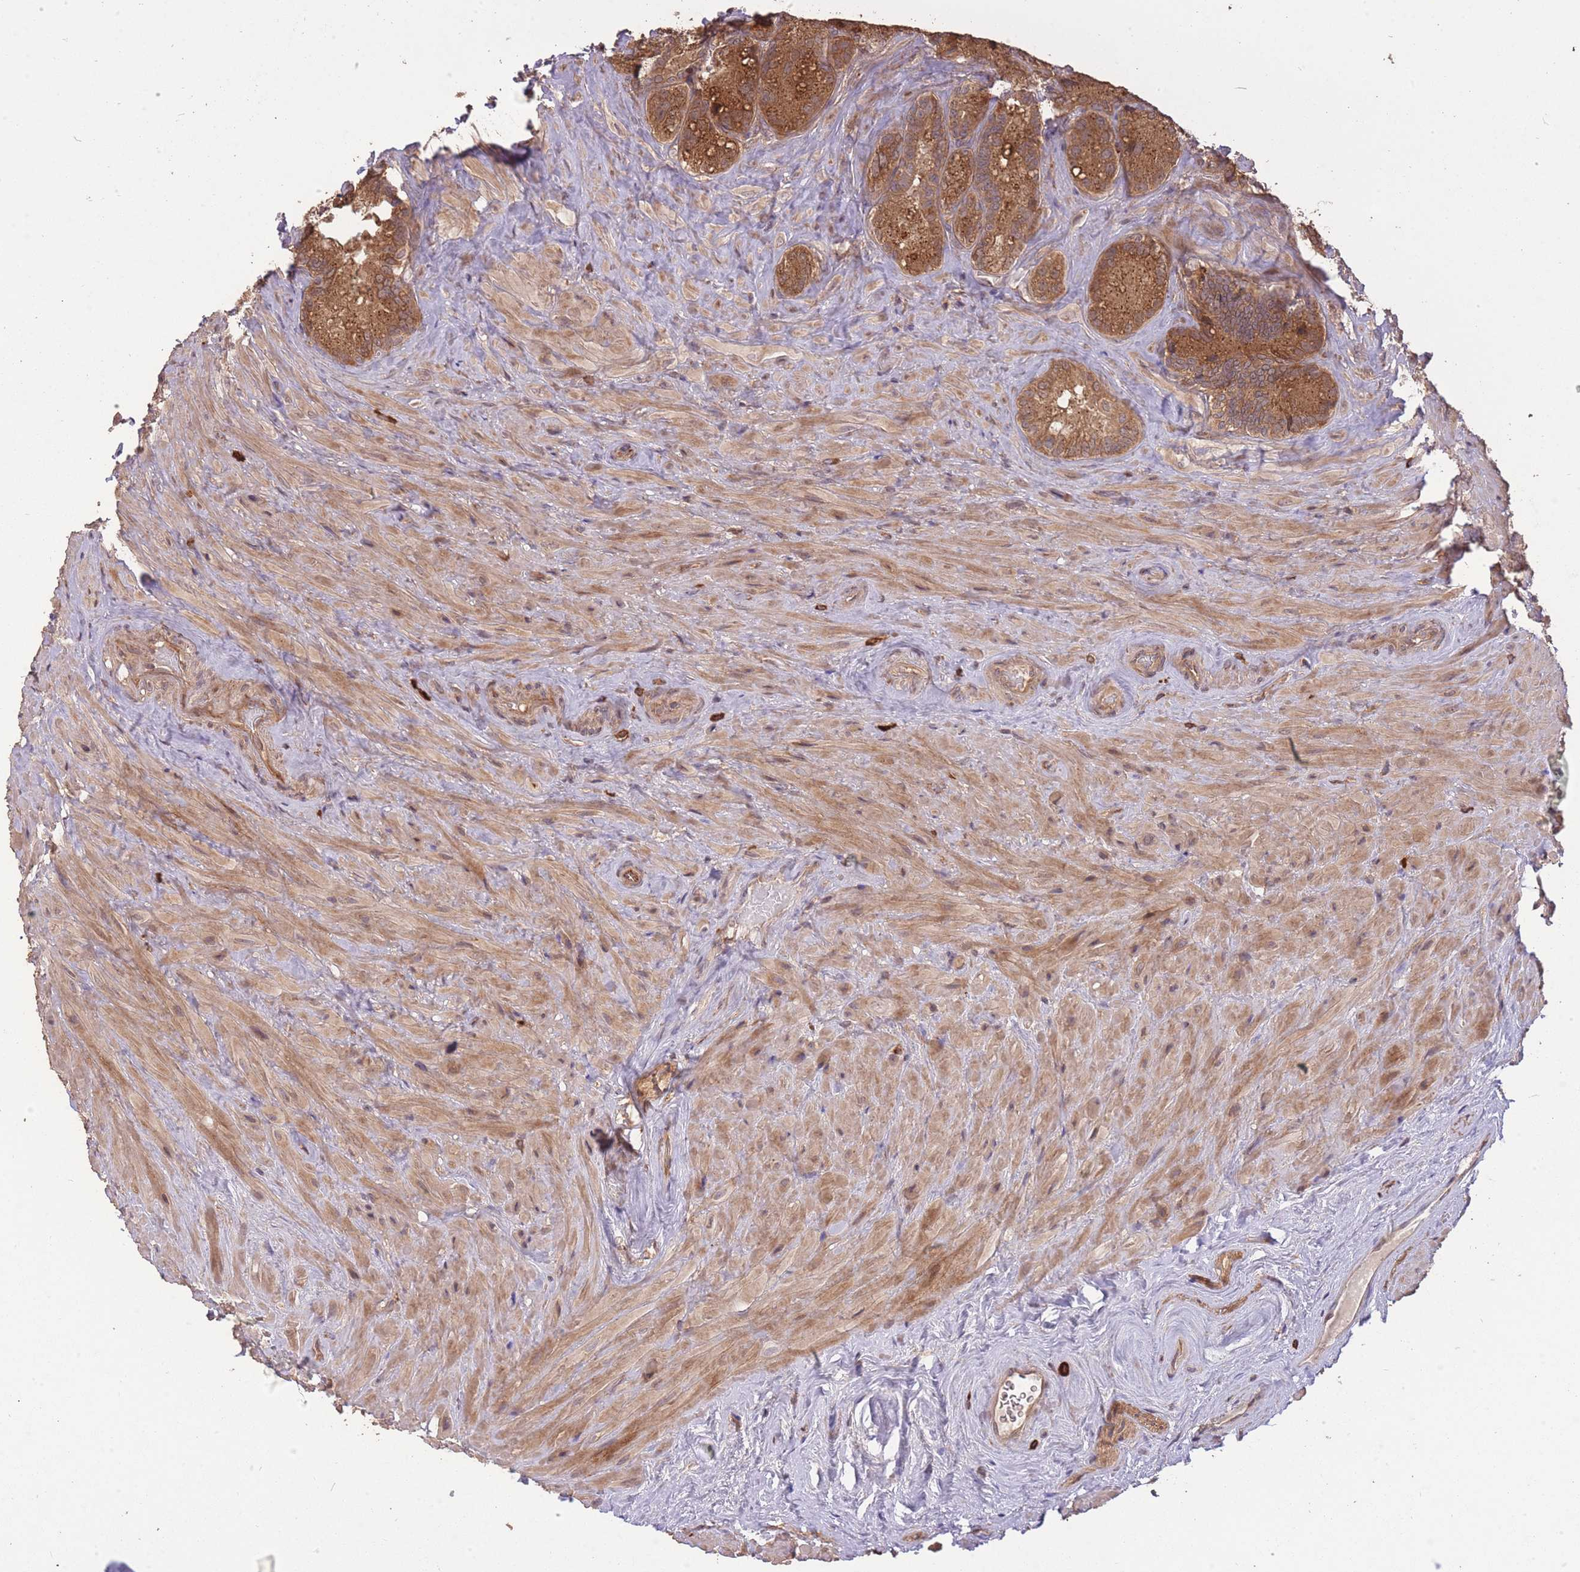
{"staining": {"intensity": "strong", "quantity": ">75%", "location": "cytoplasmic/membranous"}, "tissue": "seminal vesicle", "cell_type": "Glandular cells", "image_type": "normal", "snomed": [{"axis": "morphology", "description": "Normal tissue, NOS"}, {"axis": "topography", "description": "Seminal veicle"}], "caption": "The photomicrograph demonstrates staining of benign seminal vesicle, revealing strong cytoplasmic/membranous protein expression (brown color) within glandular cells.", "gene": "ERBB3", "patient": {"sex": "male", "age": 62}}